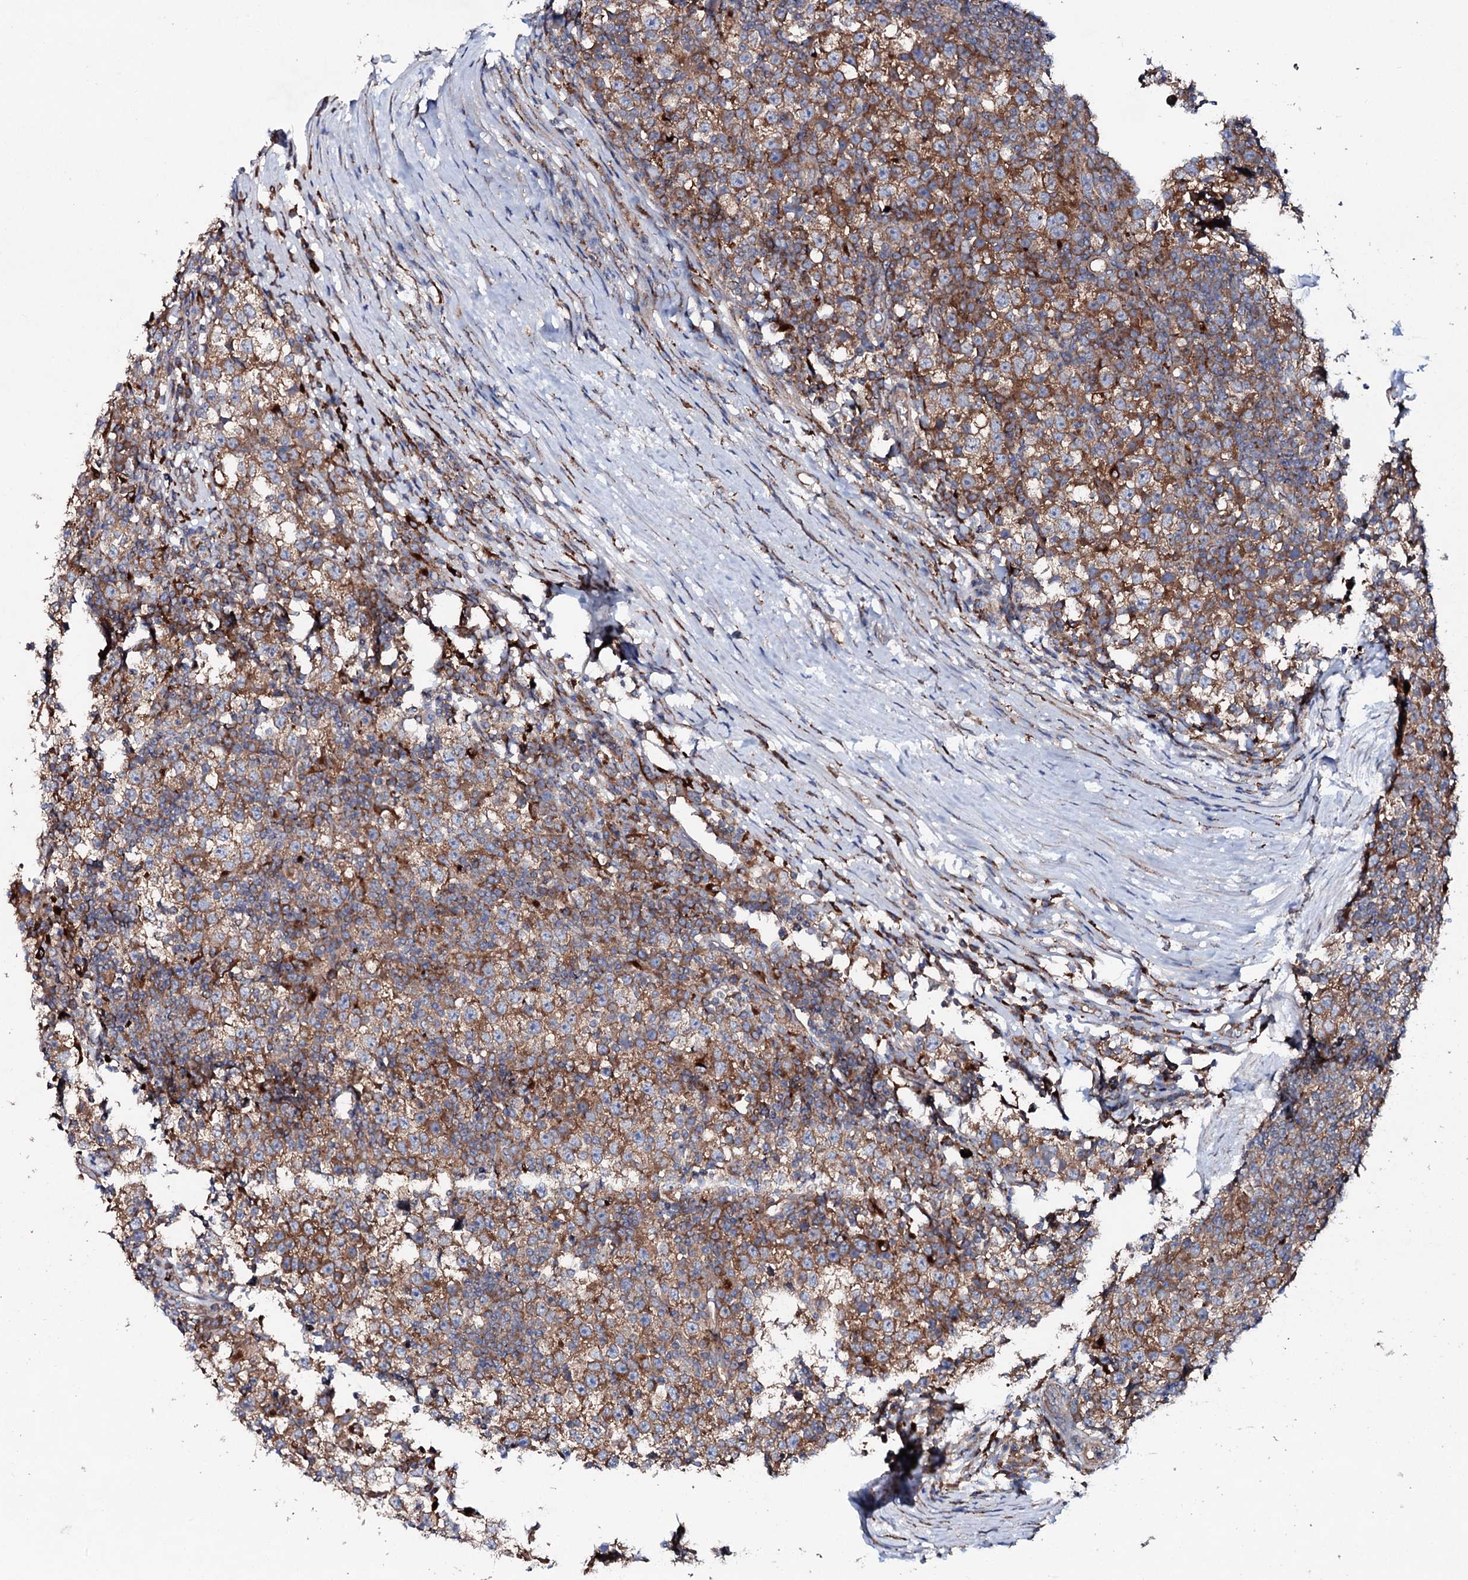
{"staining": {"intensity": "moderate", "quantity": ">75%", "location": "cytoplasmic/membranous"}, "tissue": "testis cancer", "cell_type": "Tumor cells", "image_type": "cancer", "snomed": [{"axis": "morphology", "description": "Seminoma, NOS"}, {"axis": "topography", "description": "Testis"}], "caption": "IHC photomicrograph of neoplastic tissue: human testis seminoma stained using immunohistochemistry (IHC) displays medium levels of moderate protein expression localized specifically in the cytoplasmic/membranous of tumor cells, appearing as a cytoplasmic/membranous brown color.", "gene": "P2RX4", "patient": {"sex": "male", "age": 65}}